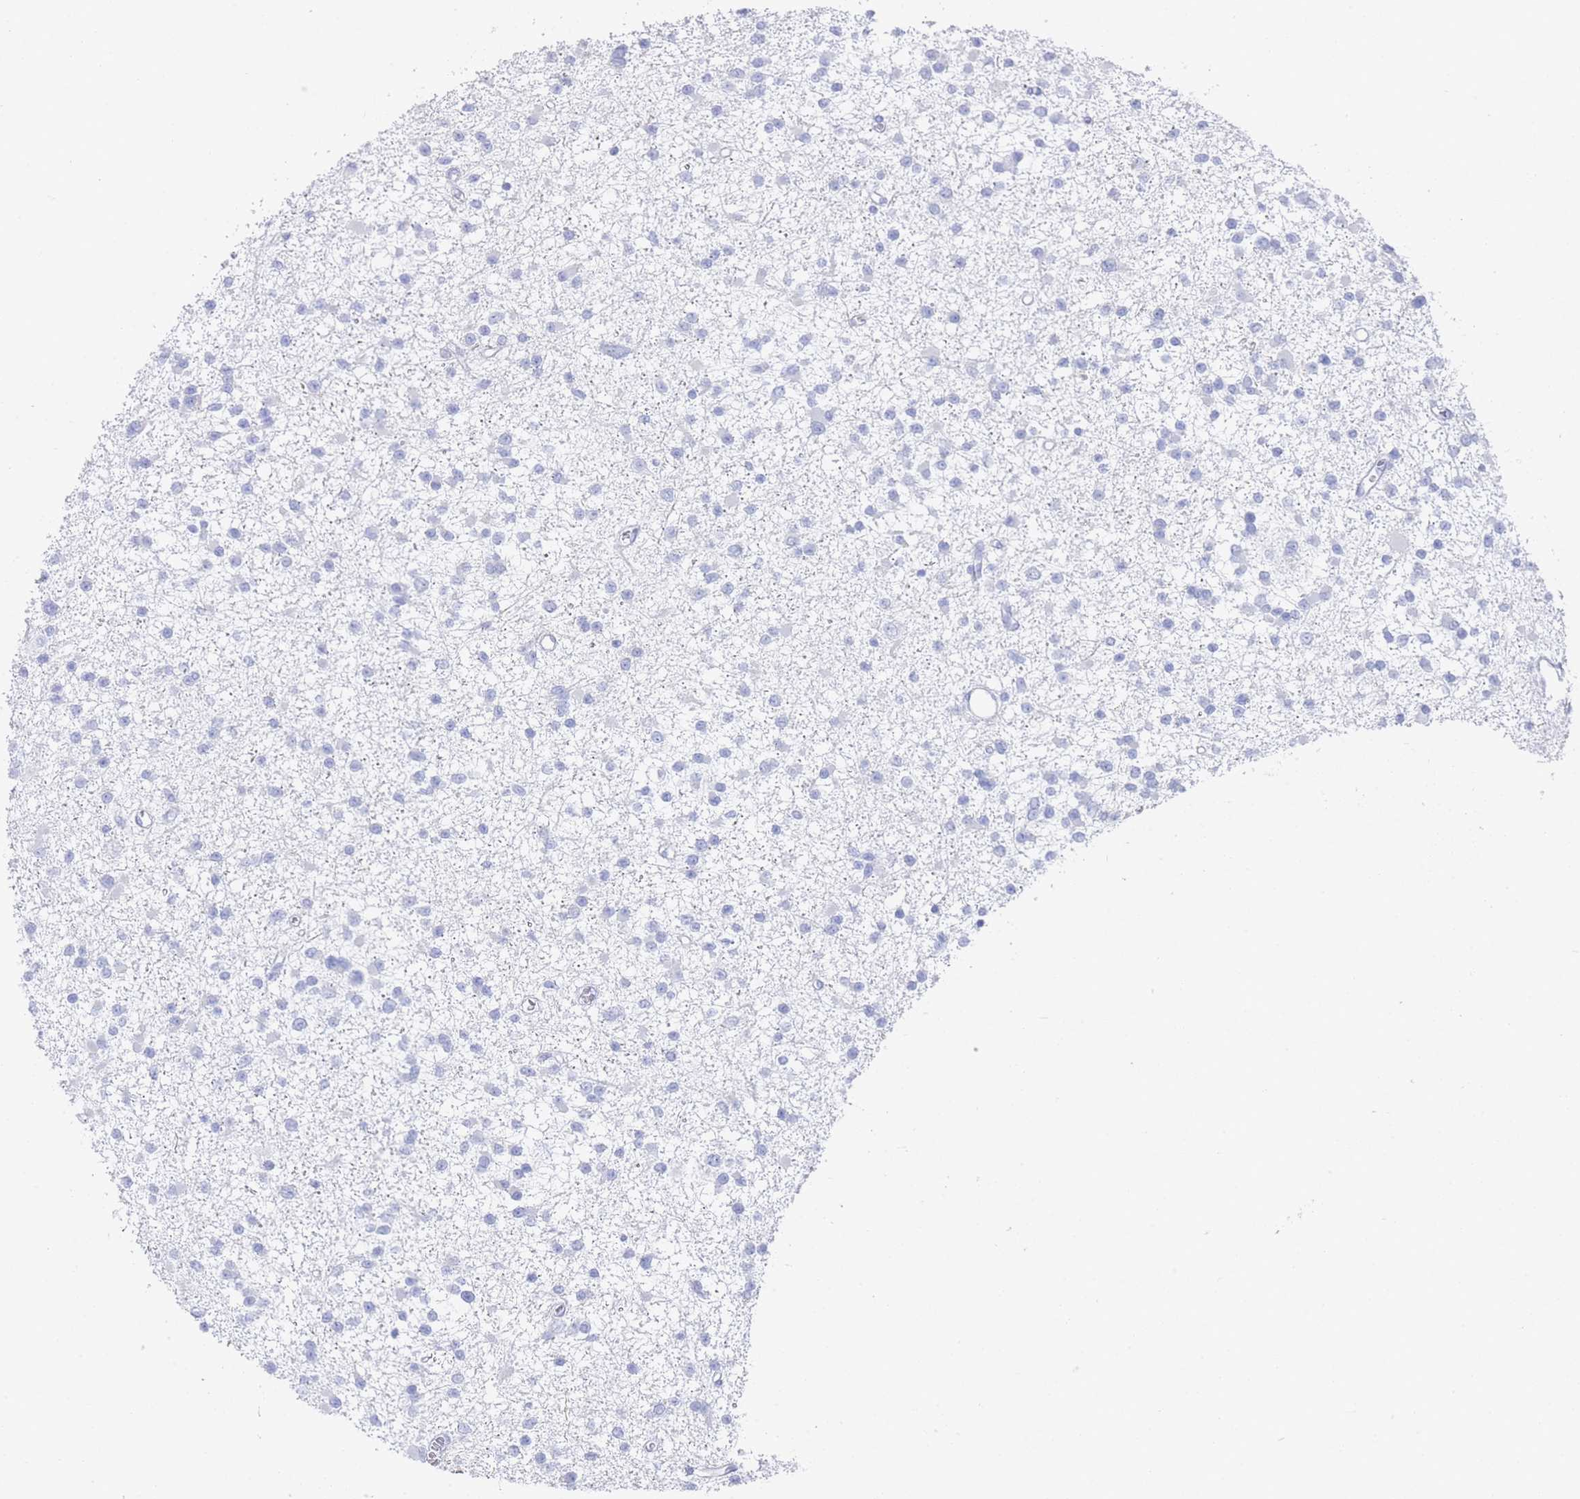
{"staining": {"intensity": "negative", "quantity": "none", "location": "none"}, "tissue": "glioma", "cell_type": "Tumor cells", "image_type": "cancer", "snomed": [{"axis": "morphology", "description": "Glioma, malignant, Low grade"}, {"axis": "topography", "description": "Brain"}], "caption": "Micrograph shows no protein expression in tumor cells of malignant low-grade glioma tissue.", "gene": "LRRC37A", "patient": {"sex": "female", "age": 22}}